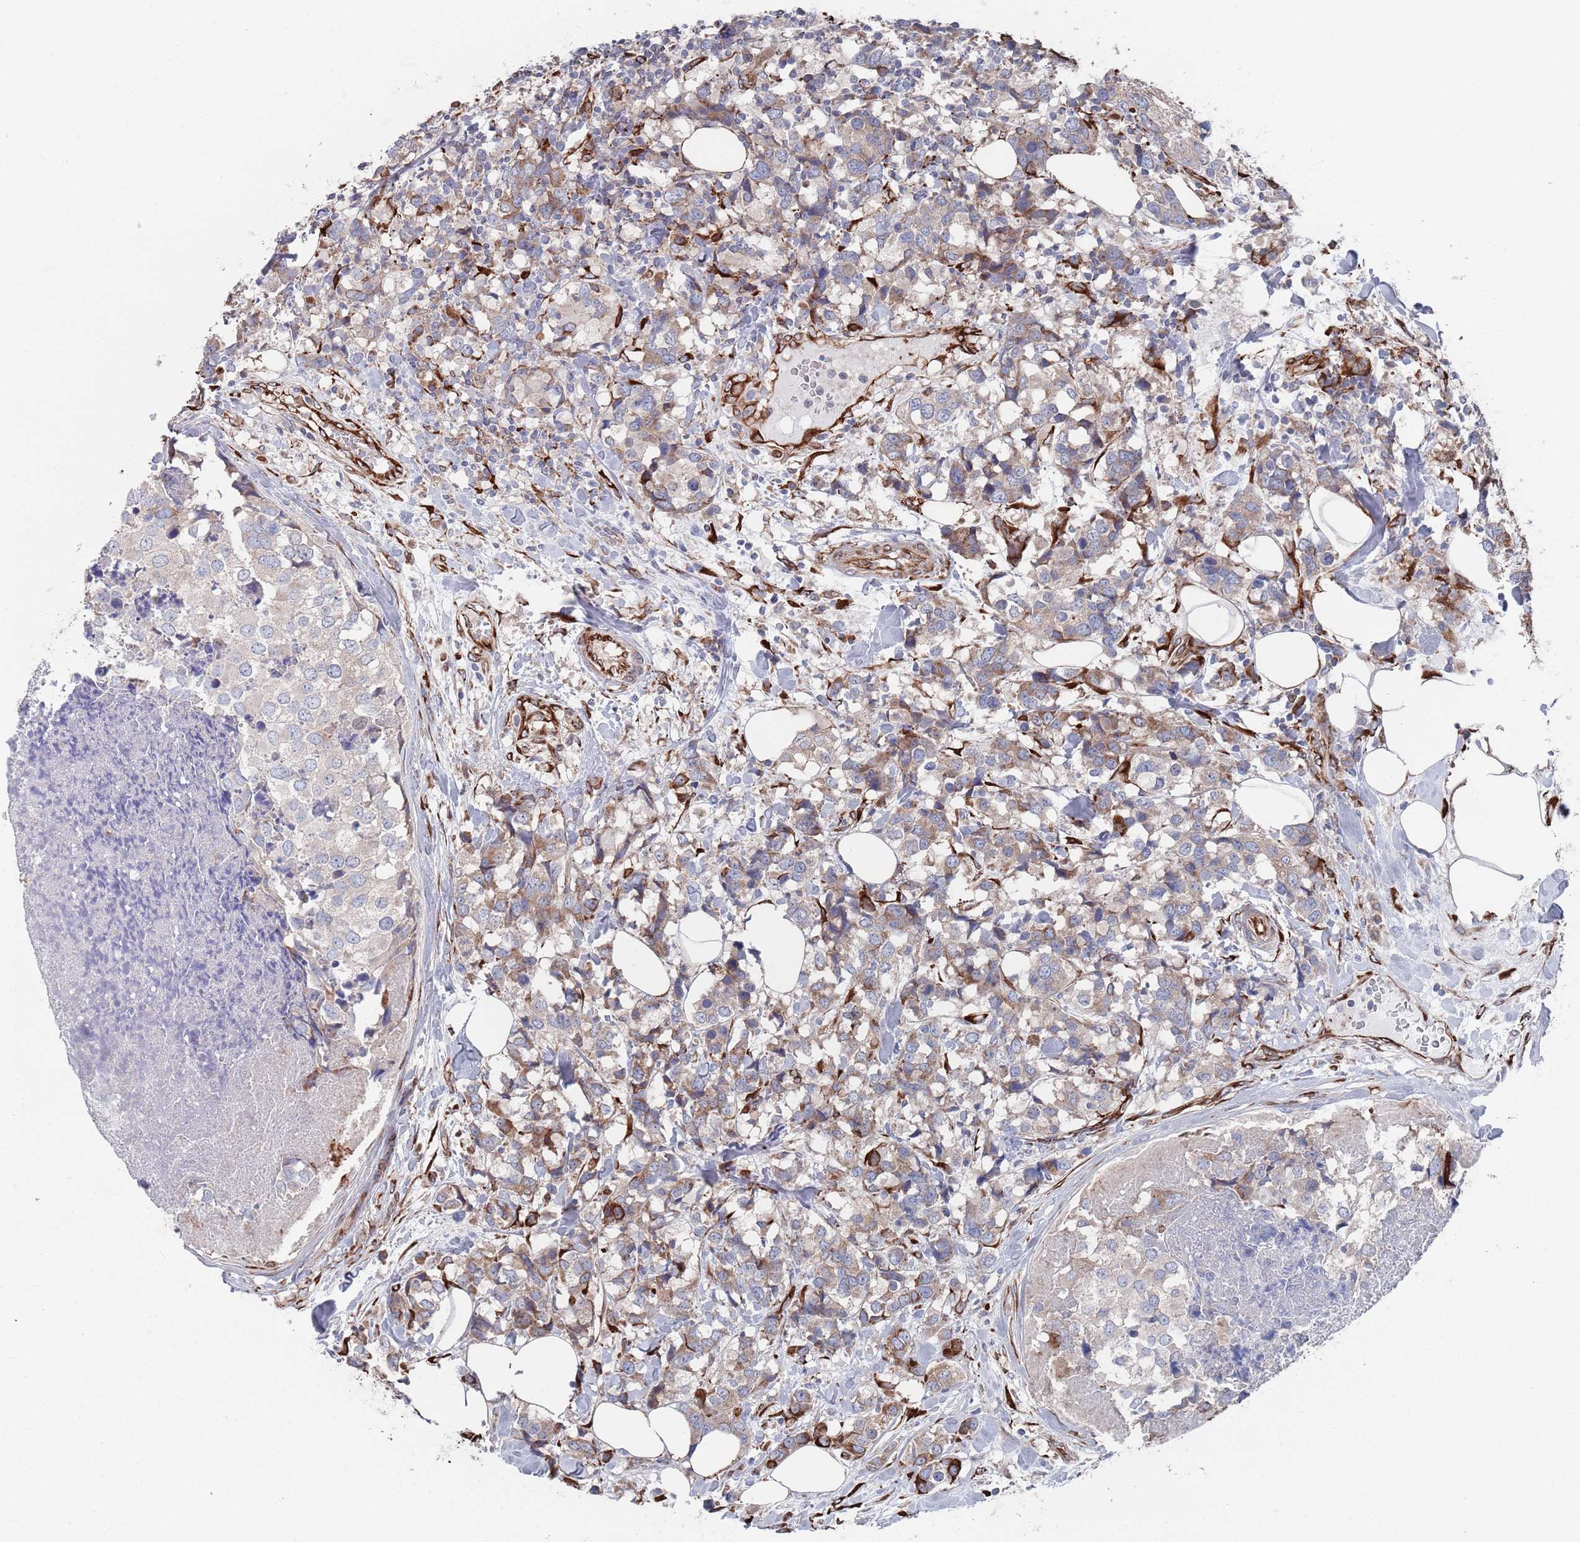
{"staining": {"intensity": "weak", "quantity": "25%-75%", "location": "cytoplasmic/membranous"}, "tissue": "breast cancer", "cell_type": "Tumor cells", "image_type": "cancer", "snomed": [{"axis": "morphology", "description": "Lobular carcinoma"}, {"axis": "topography", "description": "Breast"}], "caption": "A brown stain labels weak cytoplasmic/membranous positivity of a protein in breast cancer tumor cells.", "gene": "CCDC106", "patient": {"sex": "female", "age": 59}}